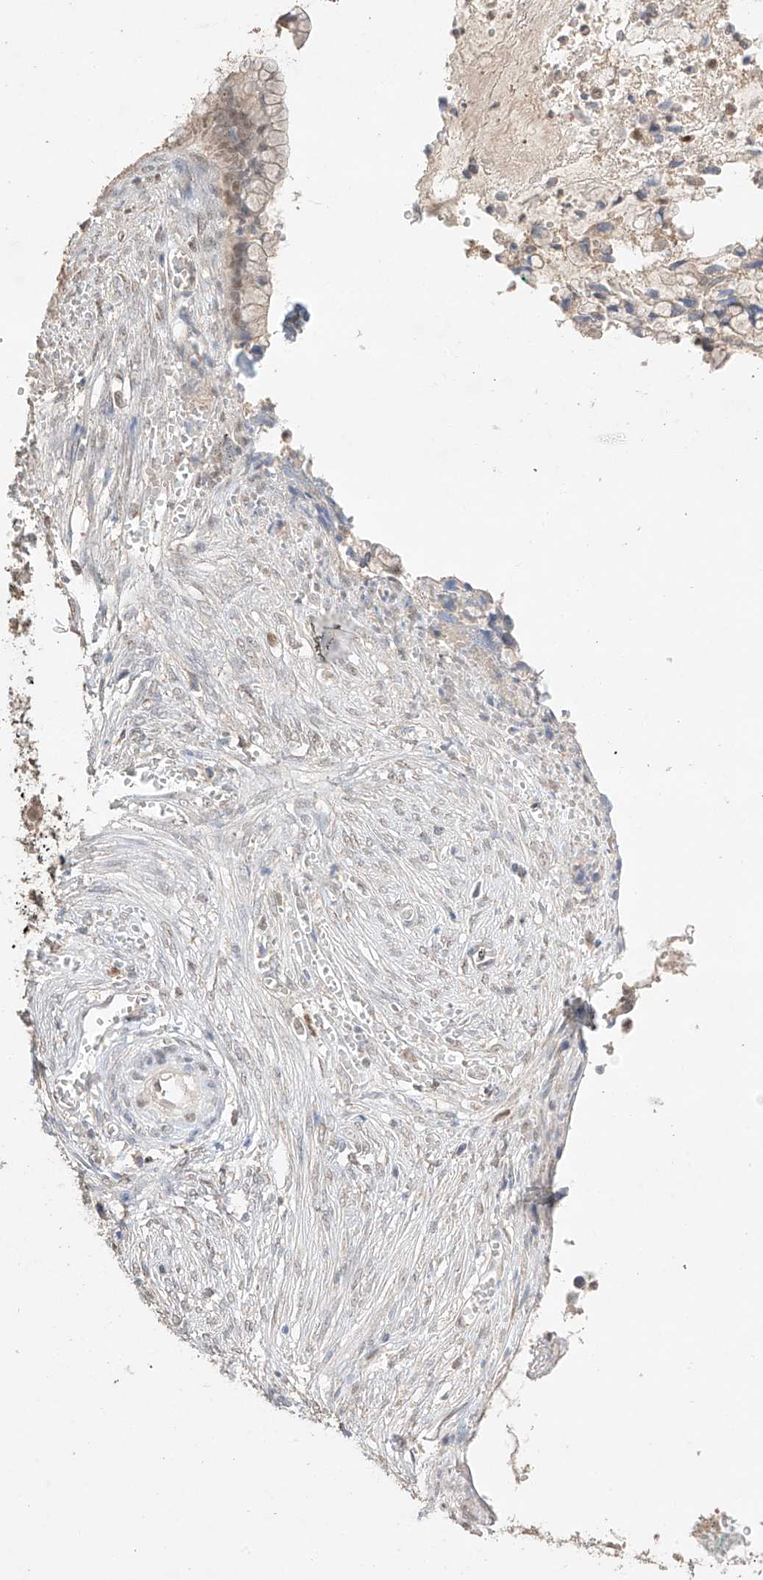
{"staining": {"intensity": "weak", "quantity": "<25%", "location": "cytoplasmic/membranous,nuclear"}, "tissue": "cervical cancer", "cell_type": "Tumor cells", "image_type": "cancer", "snomed": [{"axis": "morphology", "description": "Adenocarcinoma, NOS"}, {"axis": "topography", "description": "Cervix"}], "caption": "A high-resolution image shows IHC staining of adenocarcinoma (cervical), which demonstrates no significant expression in tumor cells. Nuclei are stained in blue.", "gene": "APIP", "patient": {"sex": "female", "age": 44}}